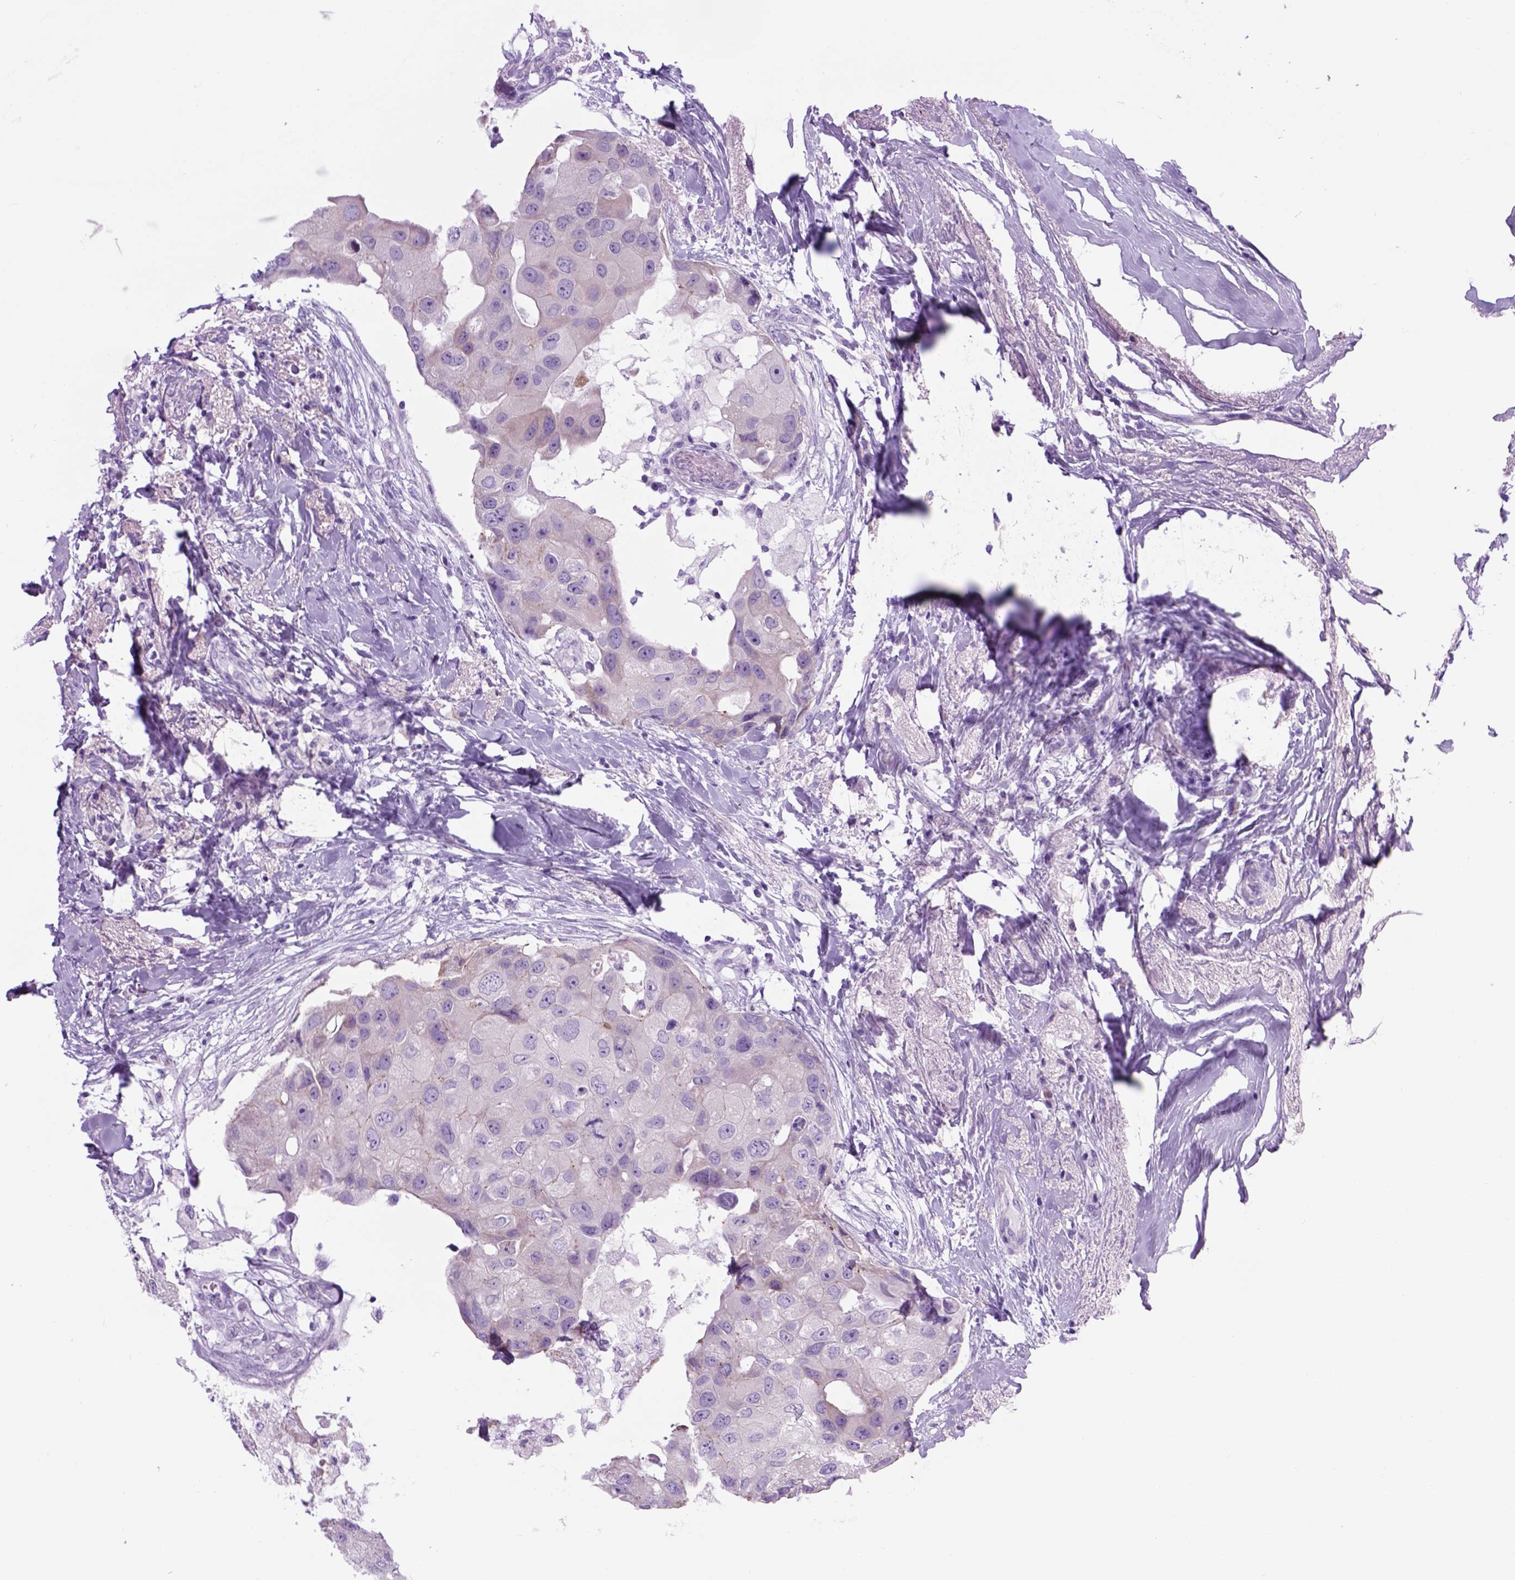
{"staining": {"intensity": "negative", "quantity": "none", "location": "none"}, "tissue": "breast cancer", "cell_type": "Tumor cells", "image_type": "cancer", "snomed": [{"axis": "morphology", "description": "Duct carcinoma"}, {"axis": "topography", "description": "Breast"}], "caption": "DAB immunohistochemical staining of intraductal carcinoma (breast) displays no significant staining in tumor cells.", "gene": "HHIPL2", "patient": {"sex": "female", "age": 43}}